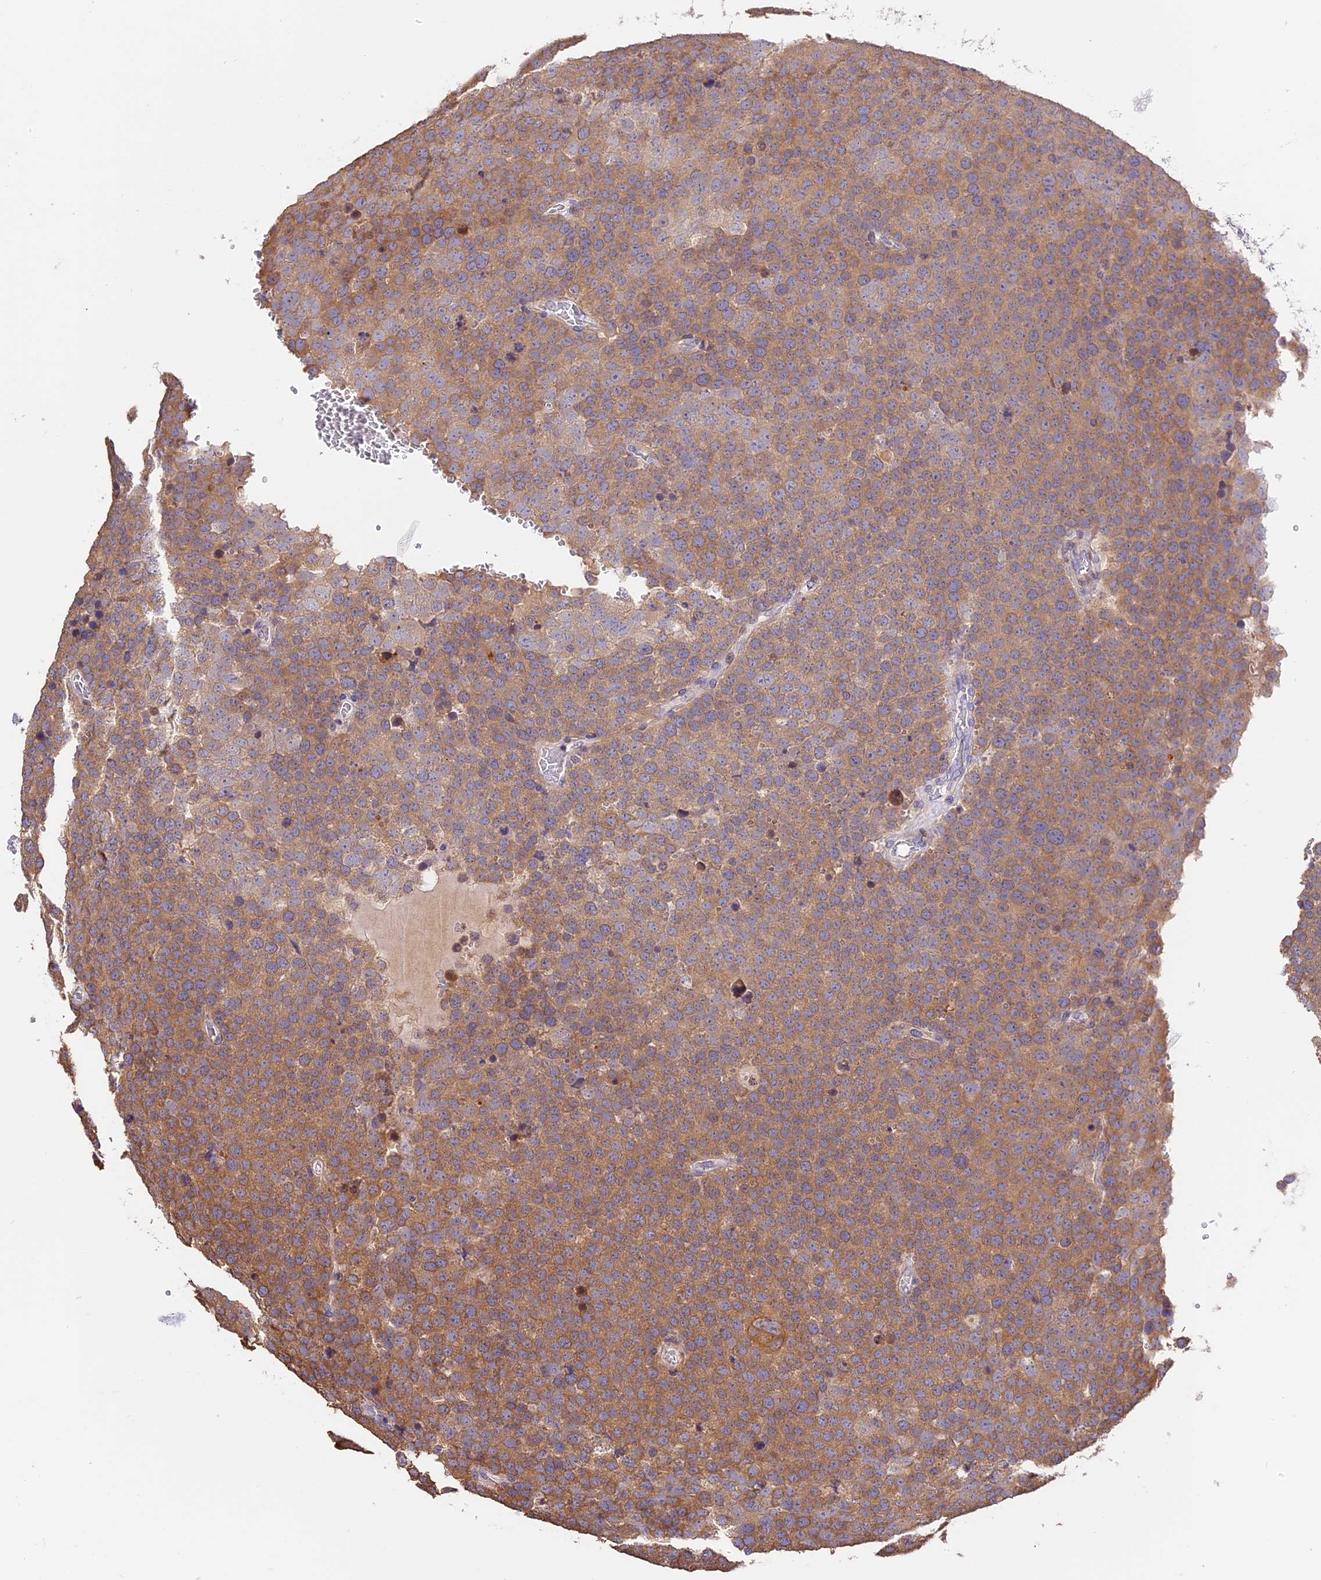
{"staining": {"intensity": "moderate", "quantity": ">75%", "location": "cytoplasmic/membranous"}, "tissue": "testis cancer", "cell_type": "Tumor cells", "image_type": "cancer", "snomed": [{"axis": "morphology", "description": "Seminoma, NOS"}, {"axis": "topography", "description": "Testis"}], "caption": "IHC staining of testis cancer (seminoma), which reveals medium levels of moderate cytoplasmic/membranous staining in approximately >75% of tumor cells indicating moderate cytoplasmic/membranous protein positivity. The staining was performed using DAB (3,3'-diaminobenzidine) (brown) for protein detection and nuclei were counterstained in hematoxylin (blue).", "gene": "BSCL2", "patient": {"sex": "male", "age": 71}}